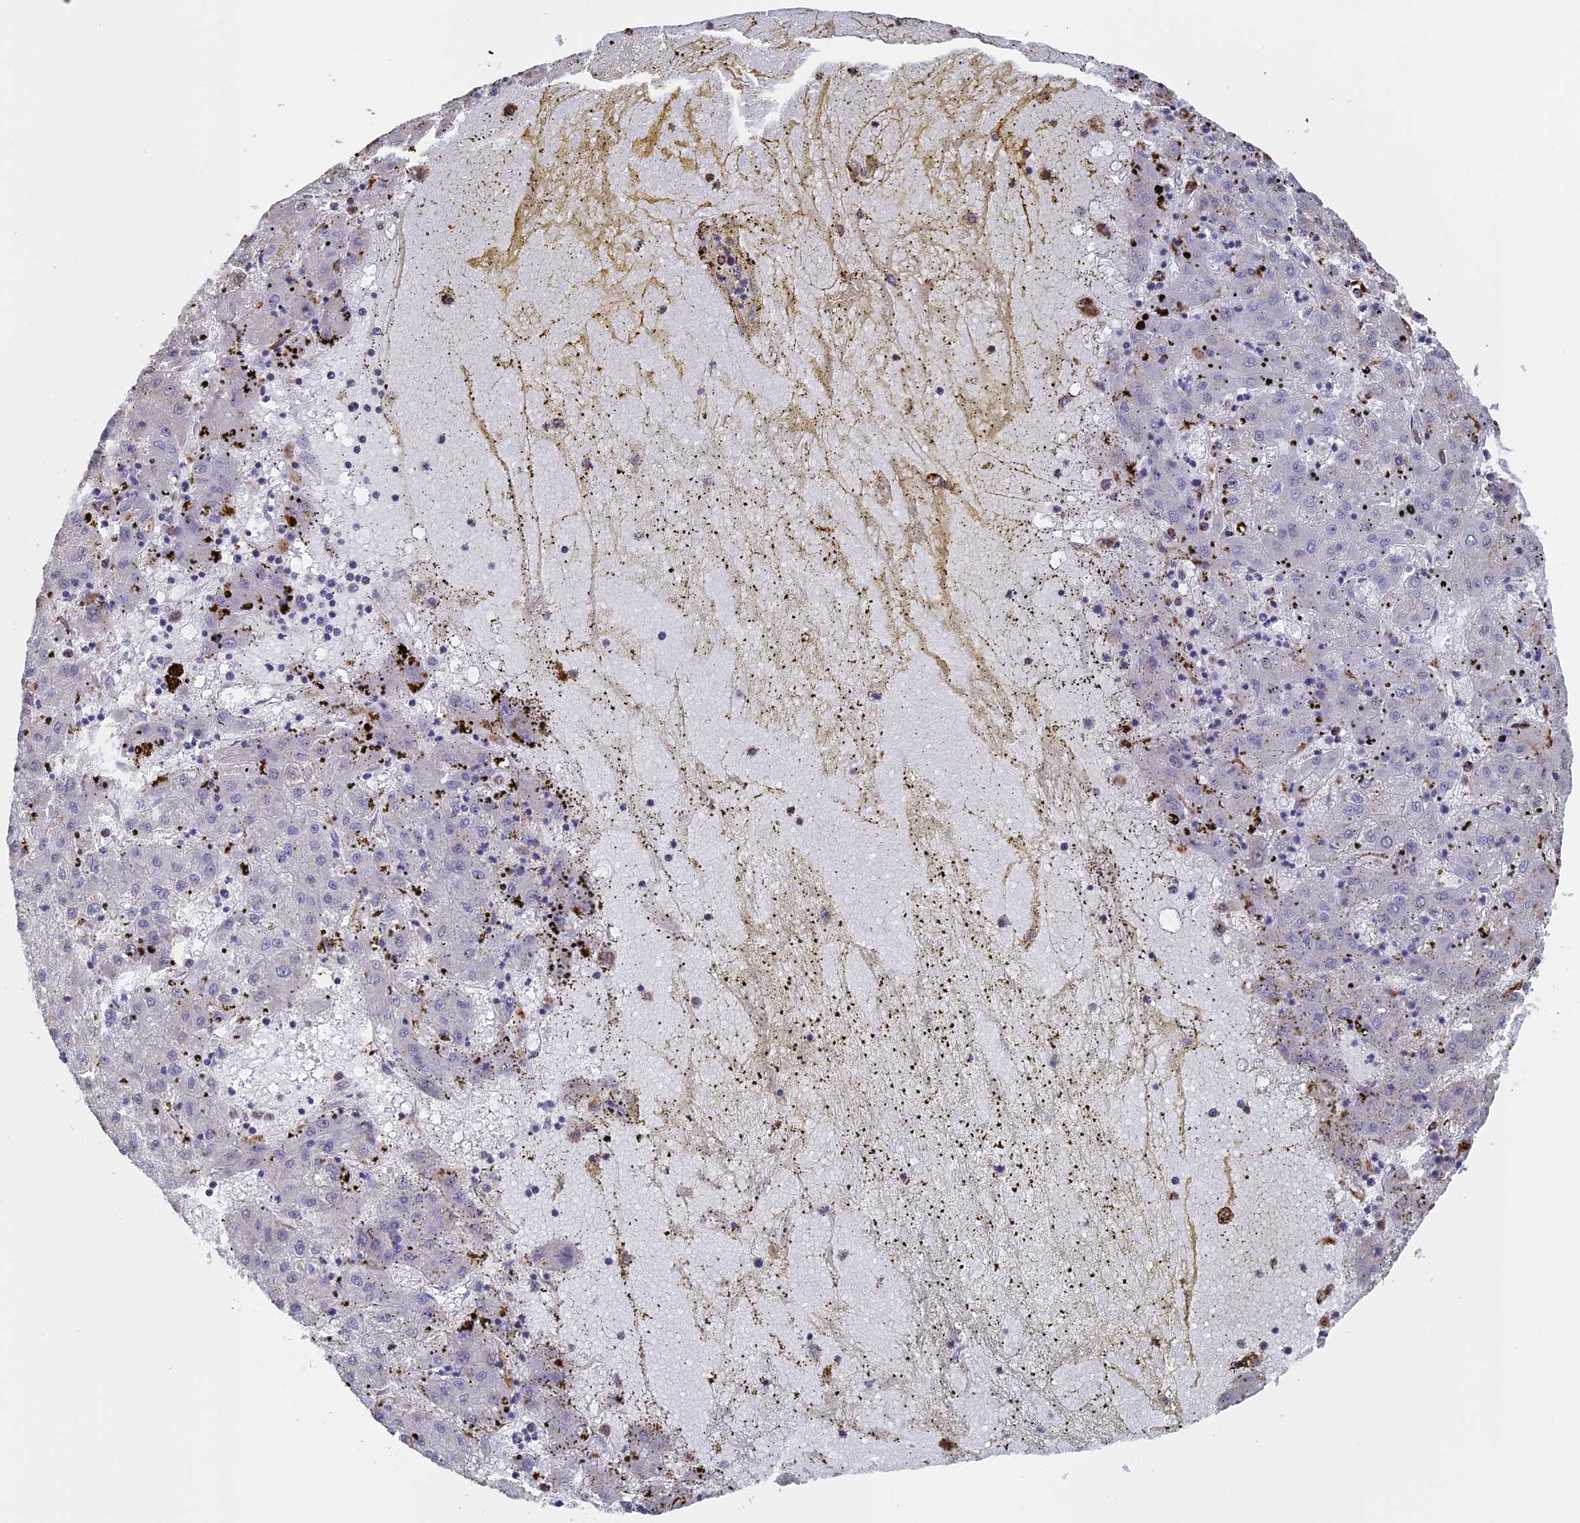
{"staining": {"intensity": "negative", "quantity": "none", "location": "none"}, "tissue": "liver cancer", "cell_type": "Tumor cells", "image_type": "cancer", "snomed": [{"axis": "morphology", "description": "Carcinoma, Hepatocellular, NOS"}, {"axis": "topography", "description": "Liver"}], "caption": "IHC histopathology image of human liver hepatocellular carcinoma stained for a protein (brown), which exhibits no expression in tumor cells.", "gene": "SMG9", "patient": {"sex": "male", "age": 72}}